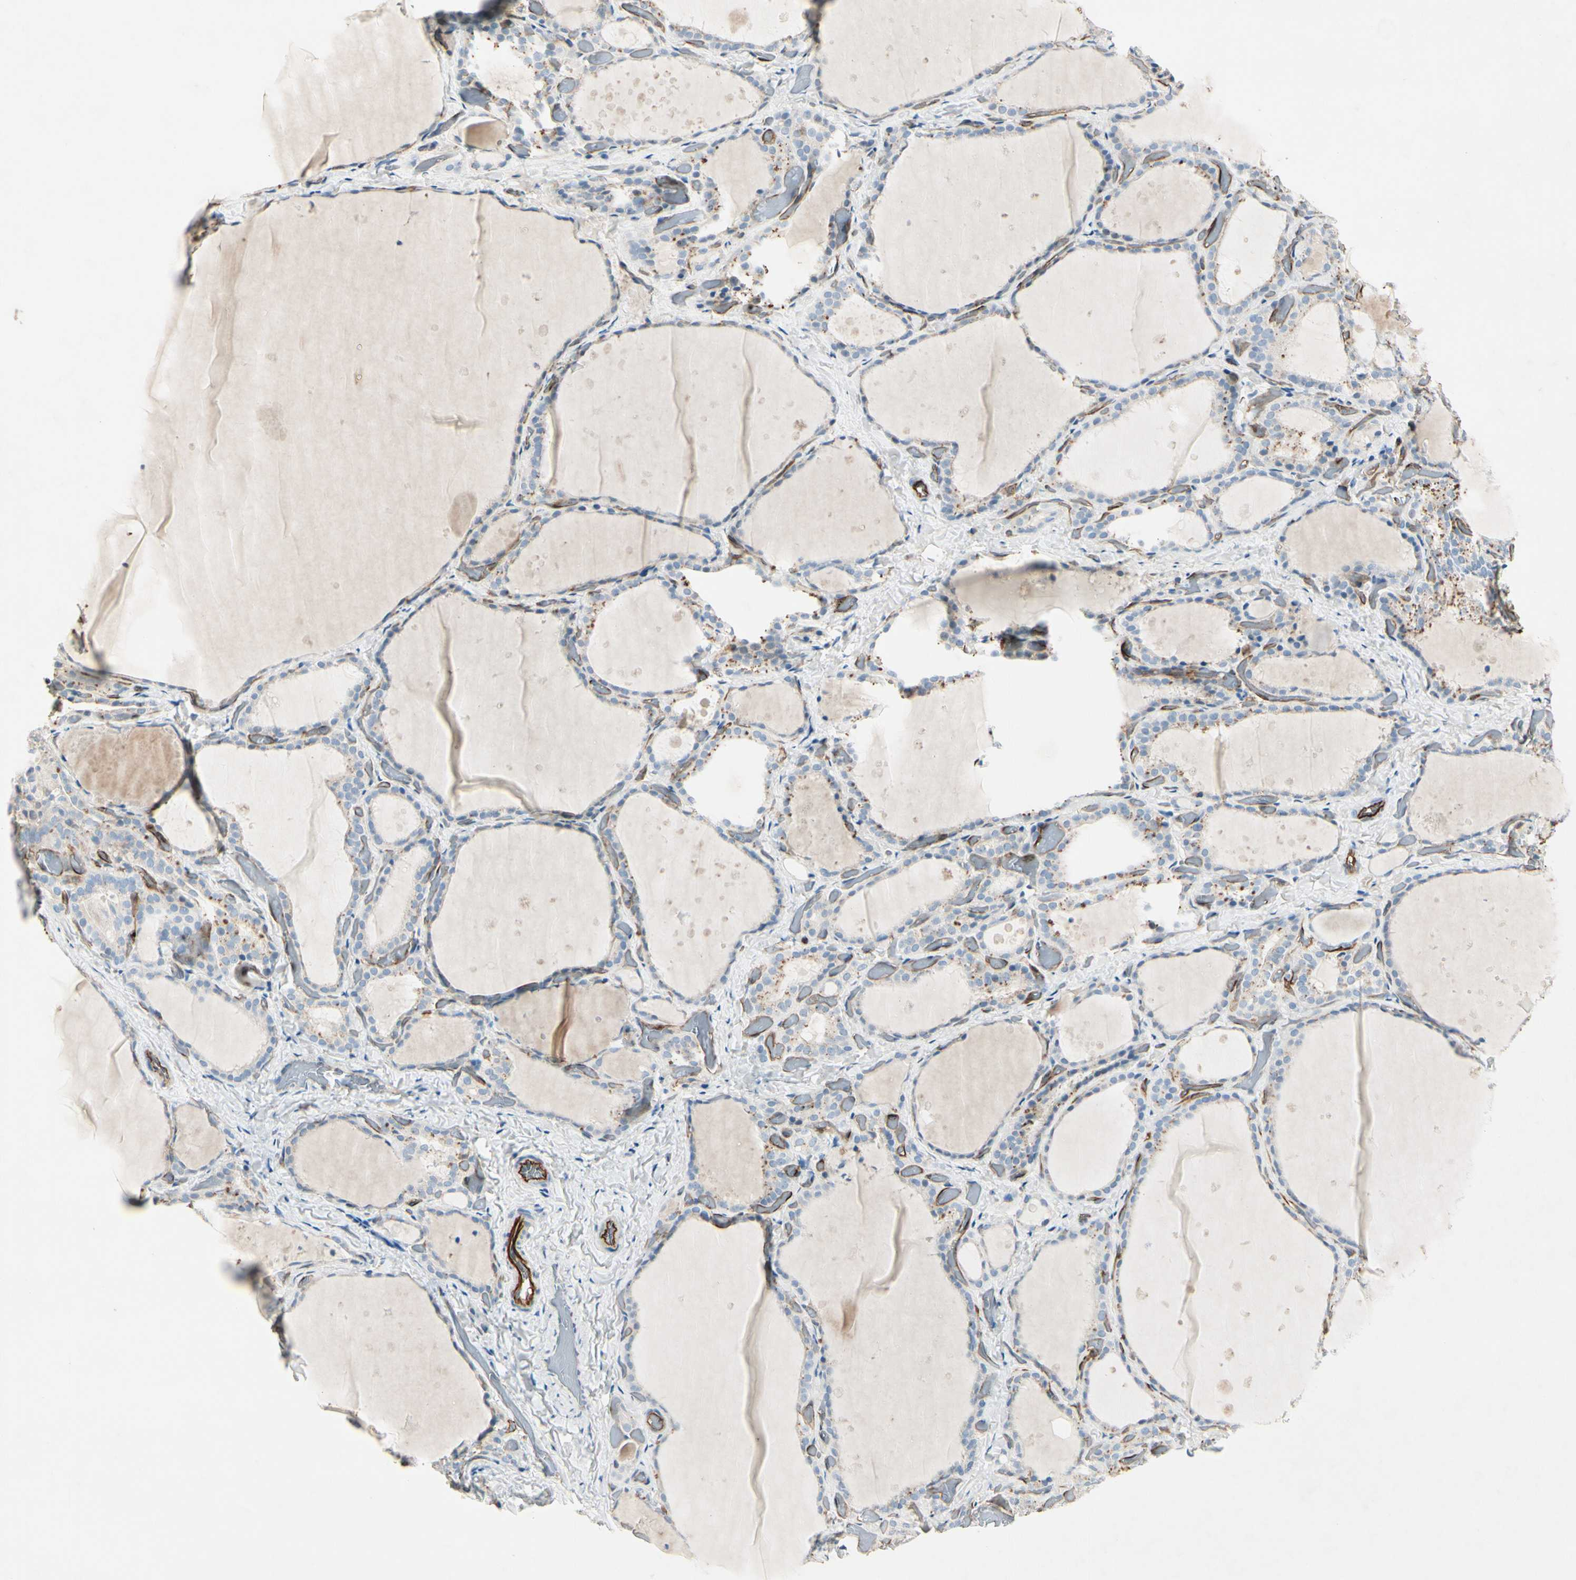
{"staining": {"intensity": "moderate", "quantity": "<25%", "location": "cytoplasmic/membranous"}, "tissue": "thyroid gland", "cell_type": "Glandular cells", "image_type": "normal", "snomed": [{"axis": "morphology", "description": "Normal tissue, NOS"}, {"axis": "topography", "description": "Thyroid gland"}], "caption": "Immunohistochemical staining of benign thyroid gland demonstrates moderate cytoplasmic/membranous protein staining in about <25% of glandular cells. (DAB = brown stain, brightfield microscopy at high magnification).", "gene": "CD93", "patient": {"sex": "female", "age": 44}}